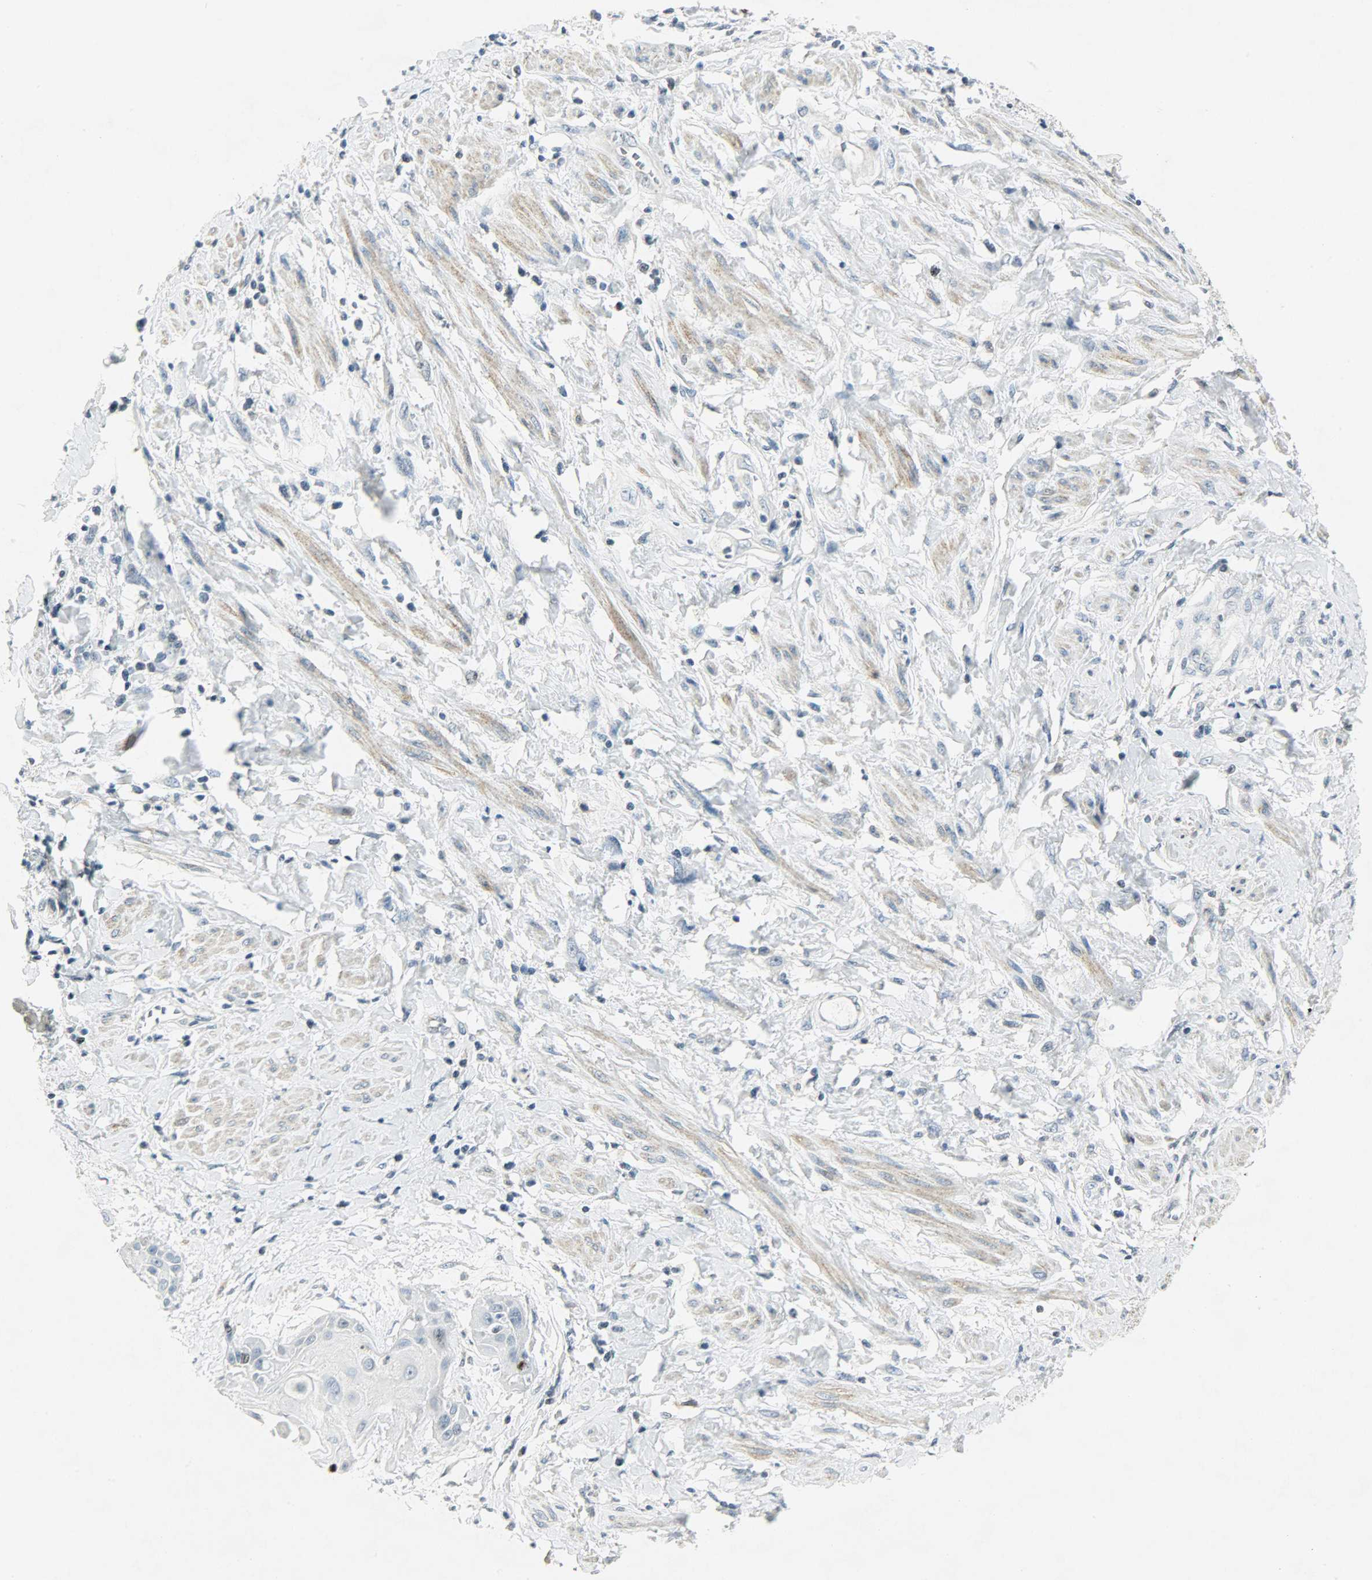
{"staining": {"intensity": "strong", "quantity": "<25%", "location": "nuclear"}, "tissue": "cervical cancer", "cell_type": "Tumor cells", "image_type": "cancer", "snomed": [{"axis": "morphology", "description": "Squamous cell carcinoma, NOS"}, {"axis": "topography", "description": "Cervix"}], "caption": "DAB (3,3'-diaminobenzidine) immunohistochemical staining of human cervical squamous cell carcinoma exhibits strong nuclear protein expression in approximately <25% of tumor cells.", "gene": "AURKB", "patient": {"sex": "female", "age": 57}}